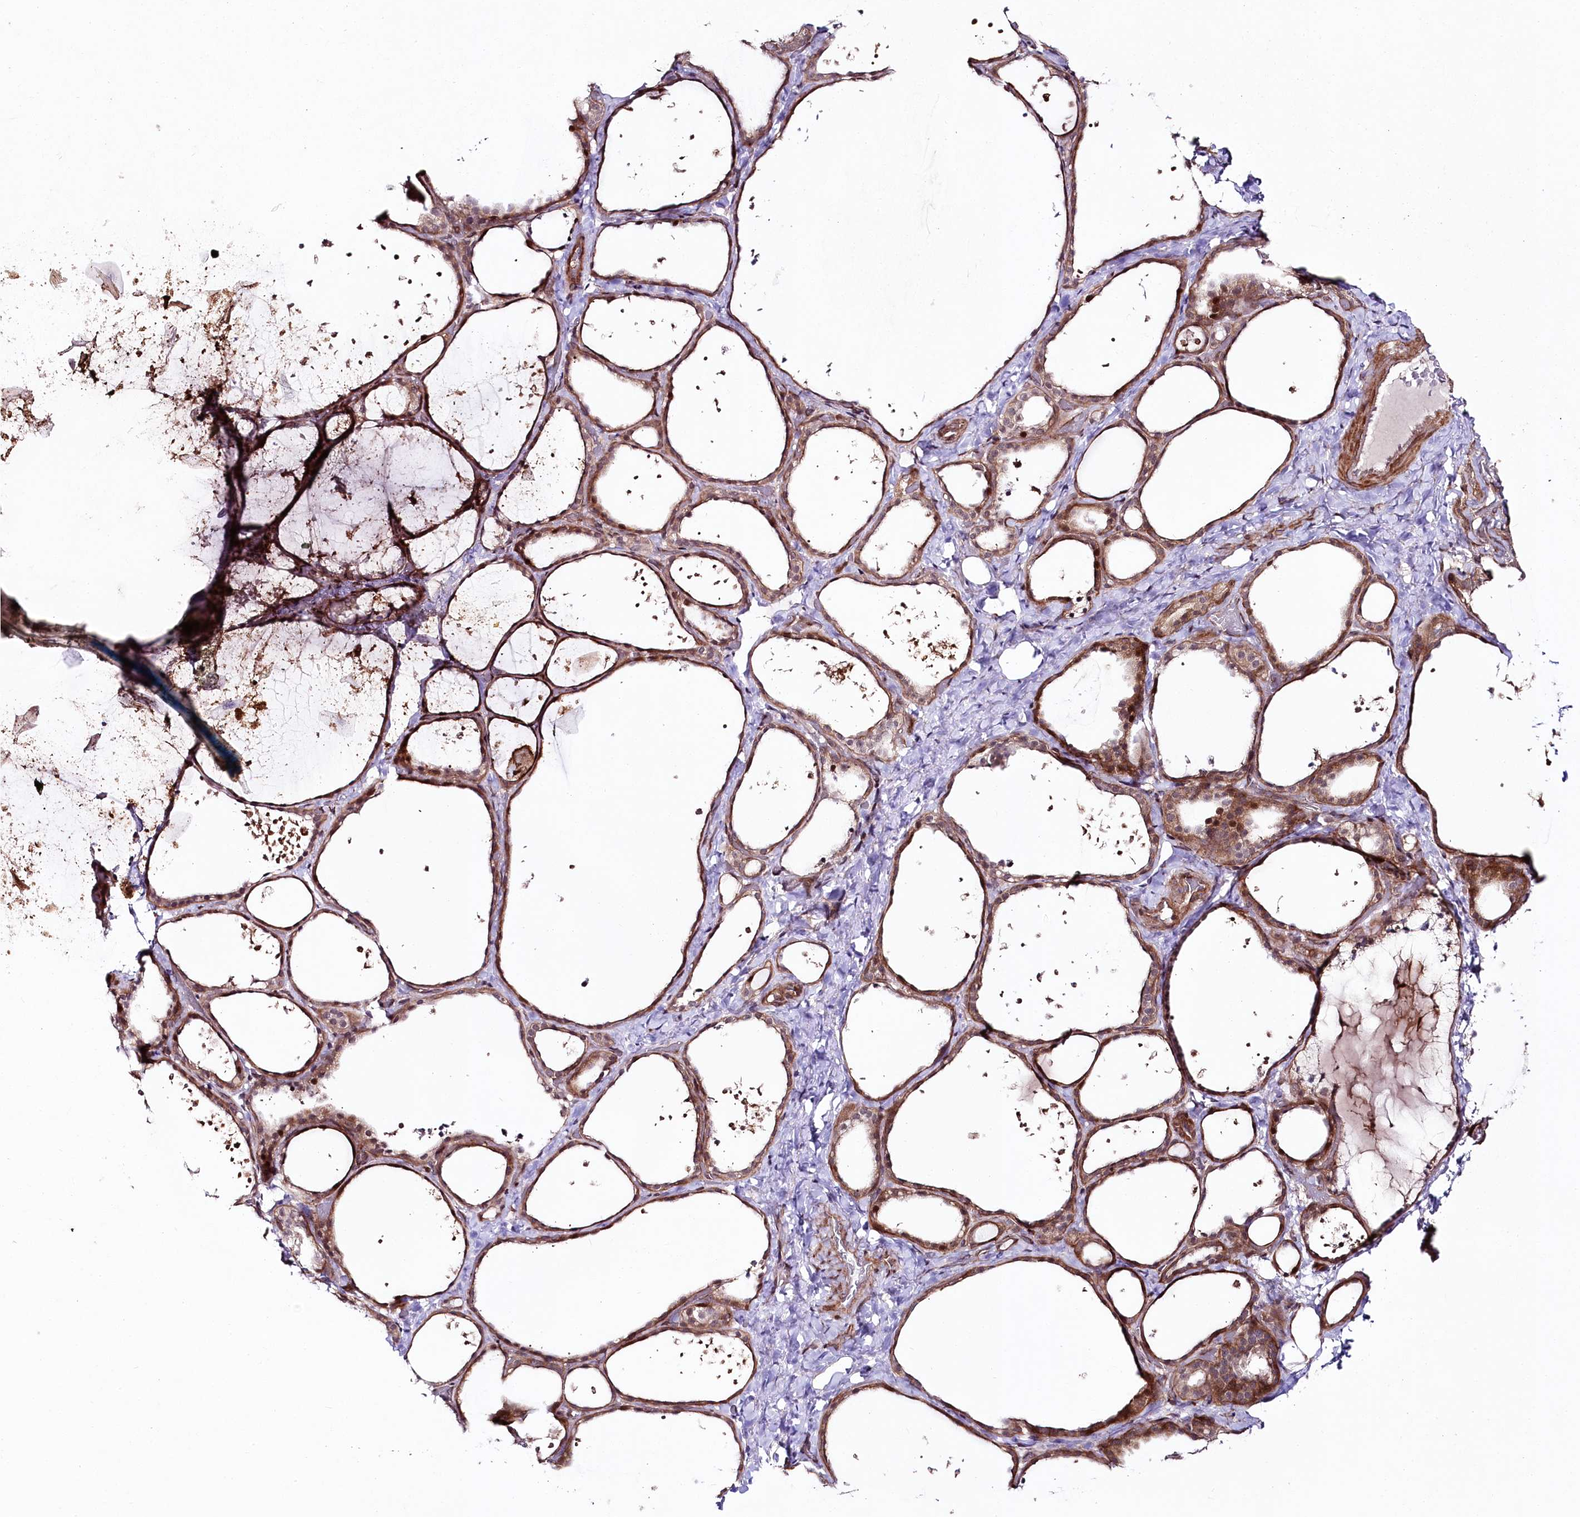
{"staining": {"intensity": "moderate", "quantity": ">75%", "location": "cytoplasmic/membranous,nuclear"}, "tissue": "thyroid gland", "cell_type": "Glandular cells", "image_type": "normal", "snomed": [{"axis": "morphology", "description": "Normal tissue, NOS"}, {"axis": "topography", "description": "Thyroid gland"}], "caption": "This micrograph shows immunohistochemistry (IHC) staining of unremarkable thyroid gland, with medium moderate cytoplasmic/membranous,nuclear positivity in approximately >75% of glandular cells.", "gene": "PHLDB1", "patient": {"sex": "female", "age": 44}}